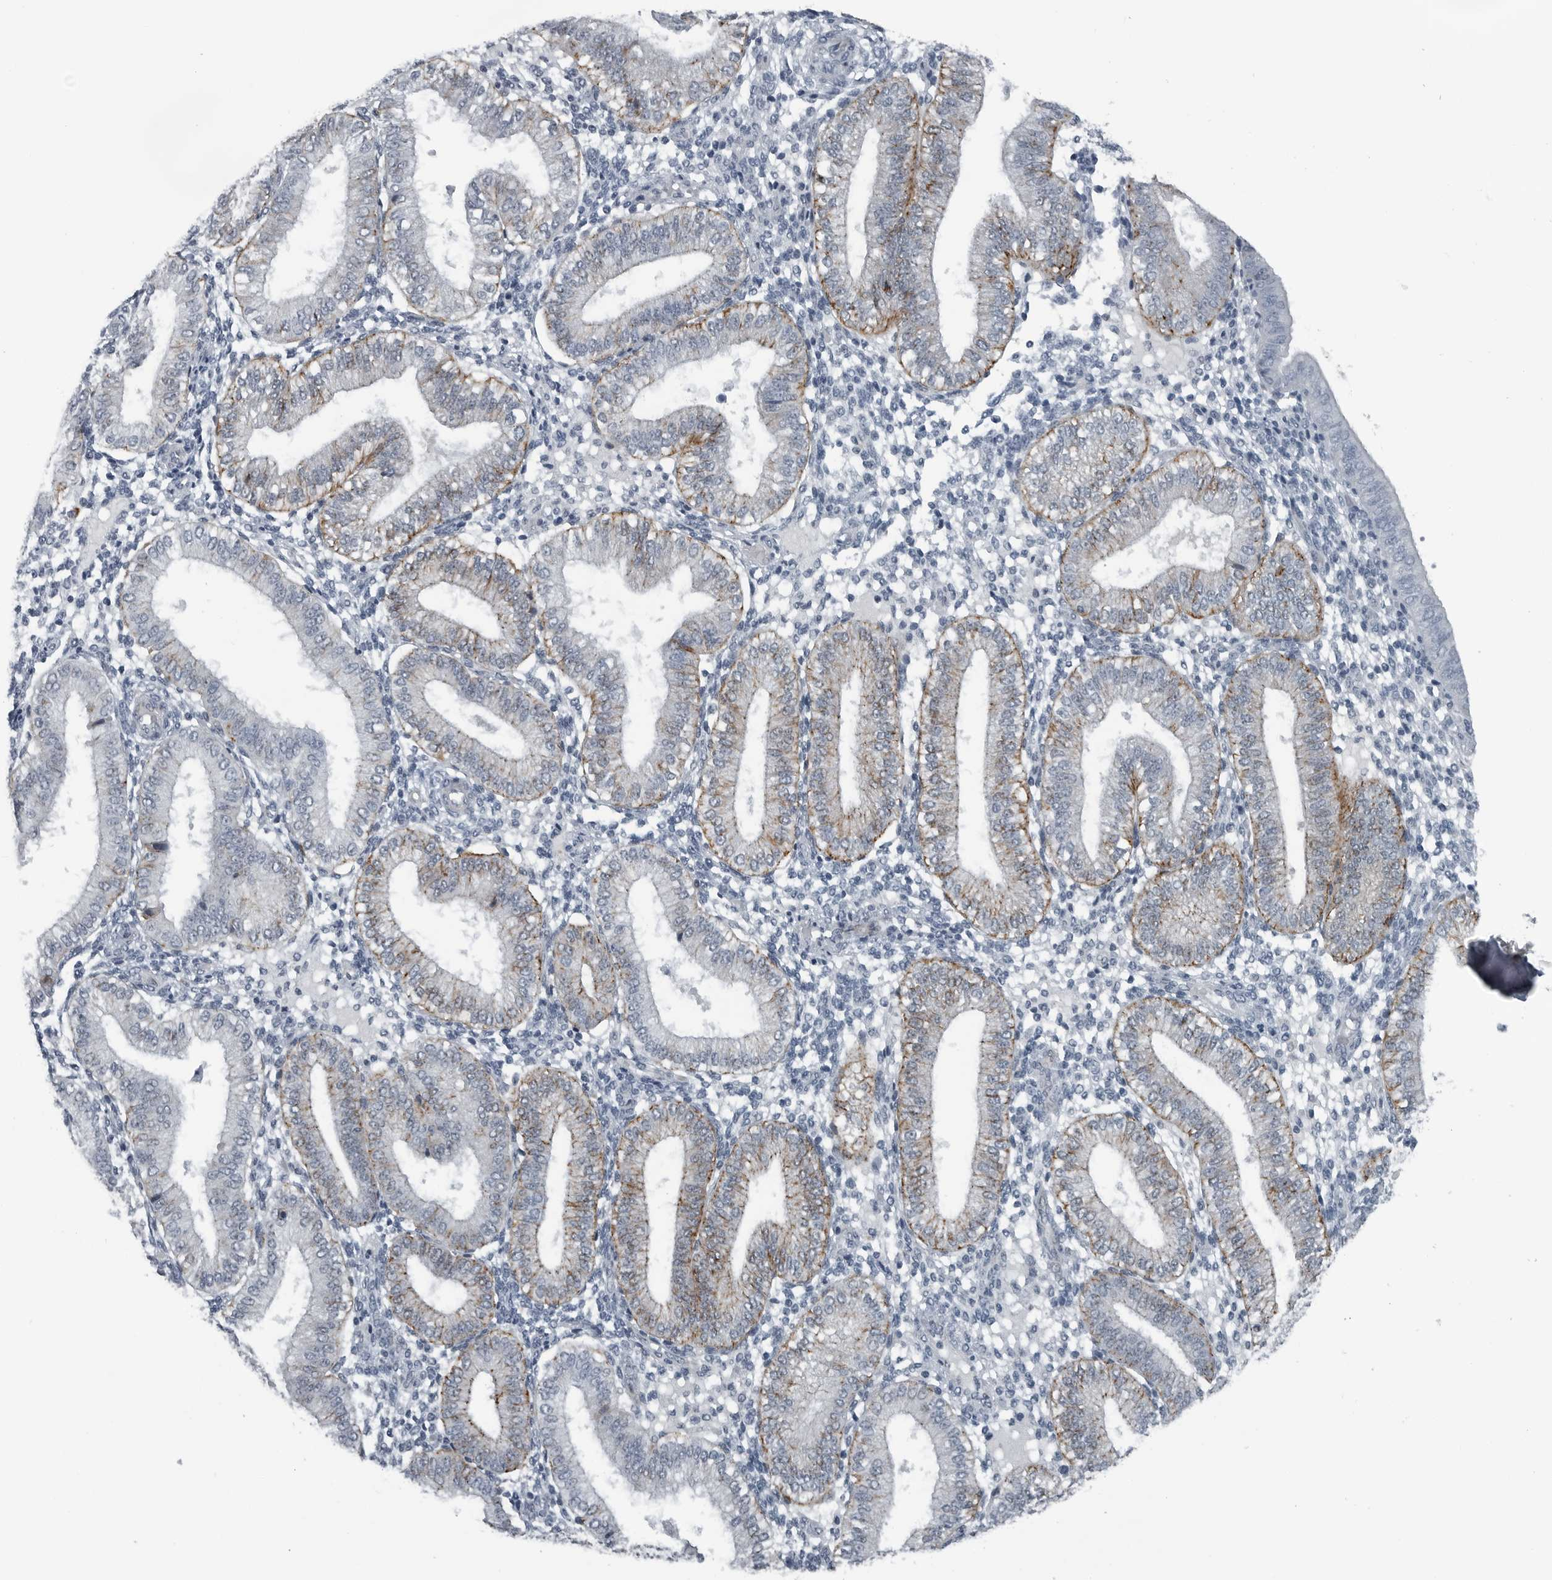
{"staining": {"intensity": "negative", "quantity": "none", "location": "none"}, "tissue": "endometrium", "cell_type": "Cells in endometrial stroma", "image_type": "normal", "snomed": [{"axis": "morphology", "description": "Normal tissue, NOS"}, {"axis": "topography", "description": "Endometrium"}], "caption": "This is an immunohistochemistry image of unremarkable endometrium. There is no expression in cells in endometrial stroma.", "gene": "GAK", "patient": {"sex": "female", "age": 39}}